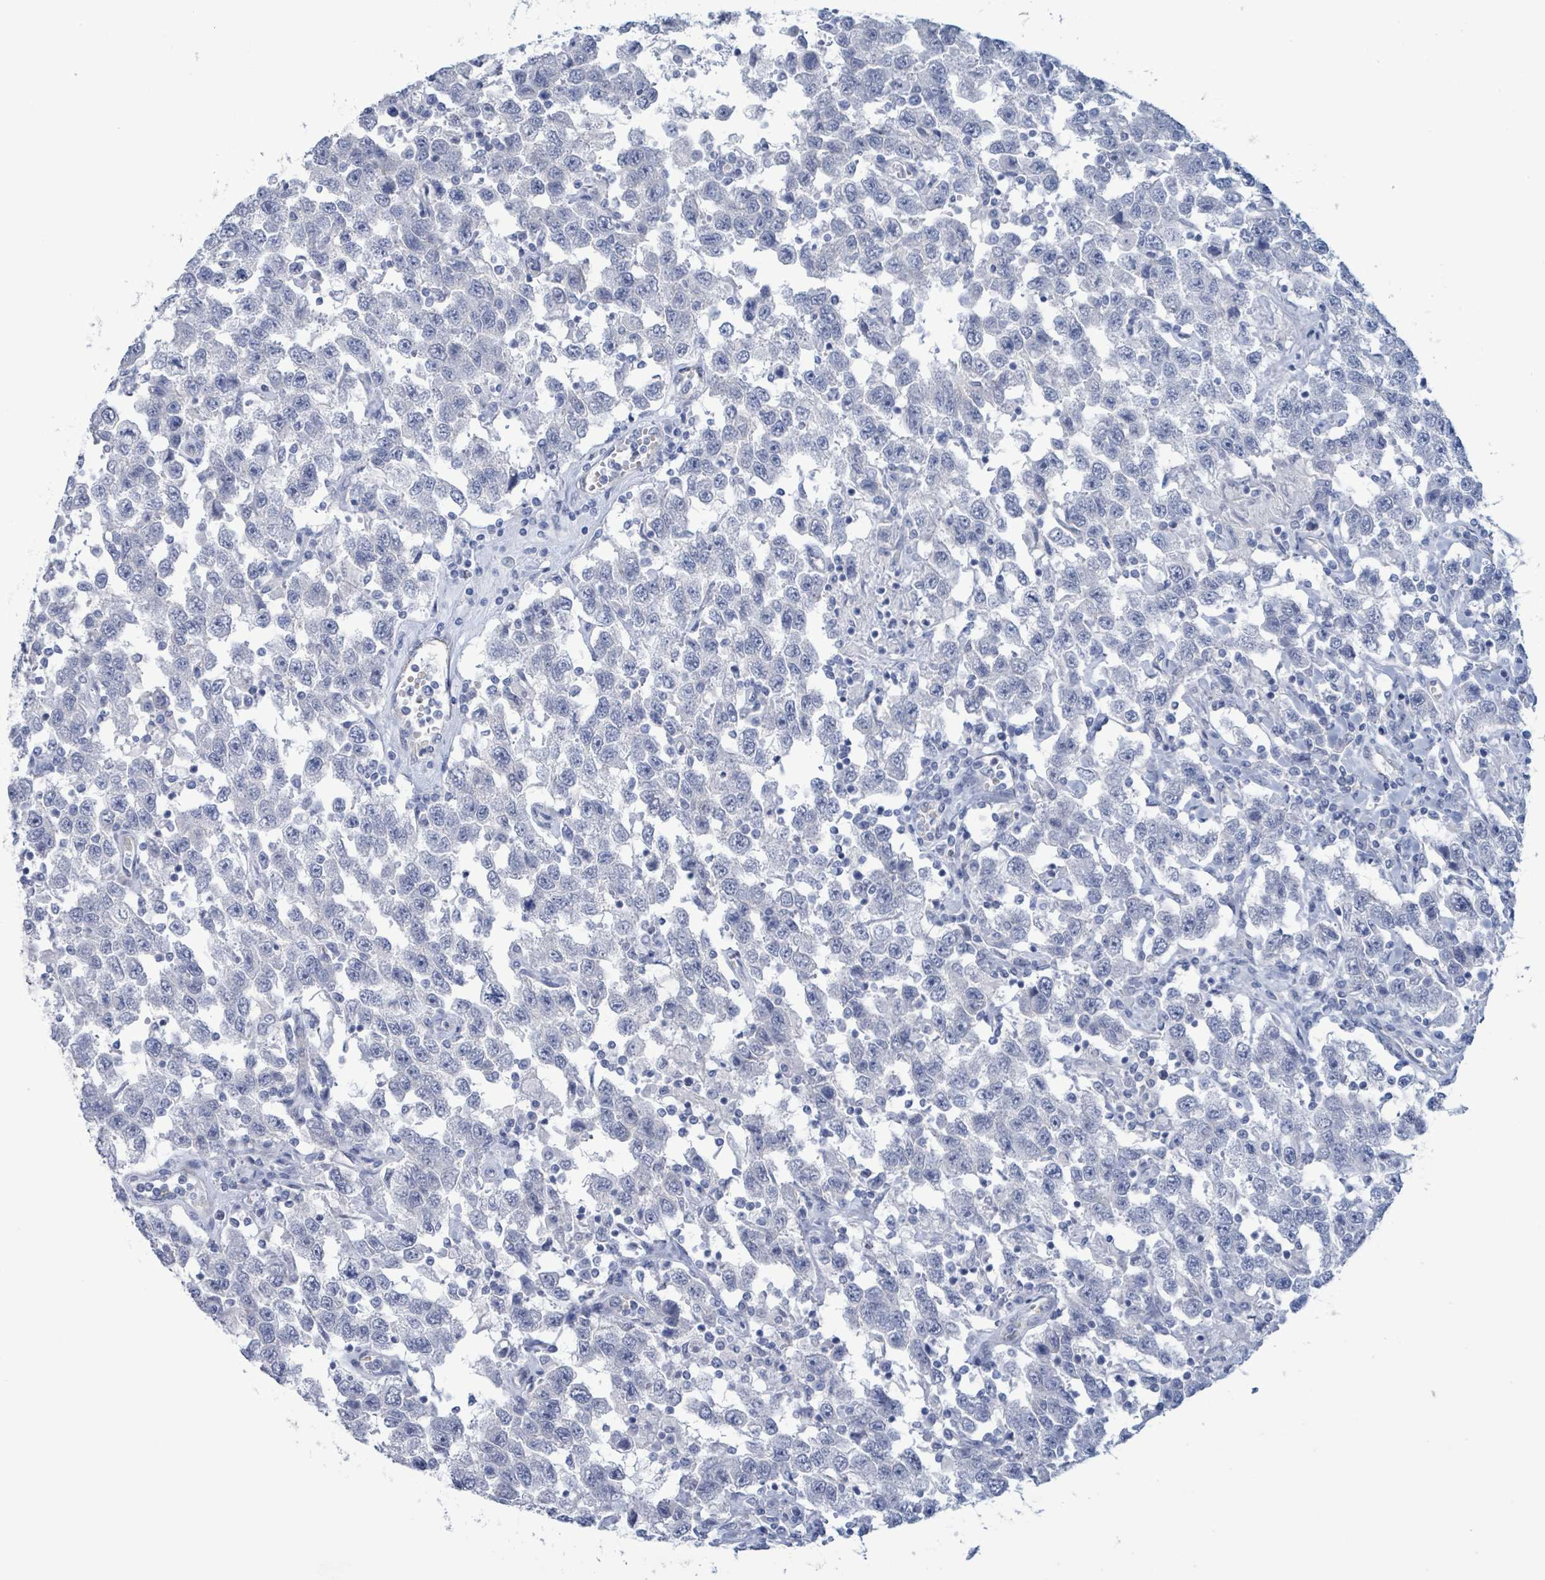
{"staining": {"intensity": "negative", "quantity": "none", "location": "none"}, "tissue": "testis cancer", "cell_type": "Tumor cells", "image_type": "cancer", "snomed": [{"axis": "morphology", "description": "Seminoma, NOS"}, {"axis": "topography", "description": "Testis"}], "caption": "IHC photomicrograph of testis cancer (seminoma) stained for a protein (brown), which shows no staining in tumor cells.", "gene": "PKLR", "patient": {"sex": "male", "age": 41}}